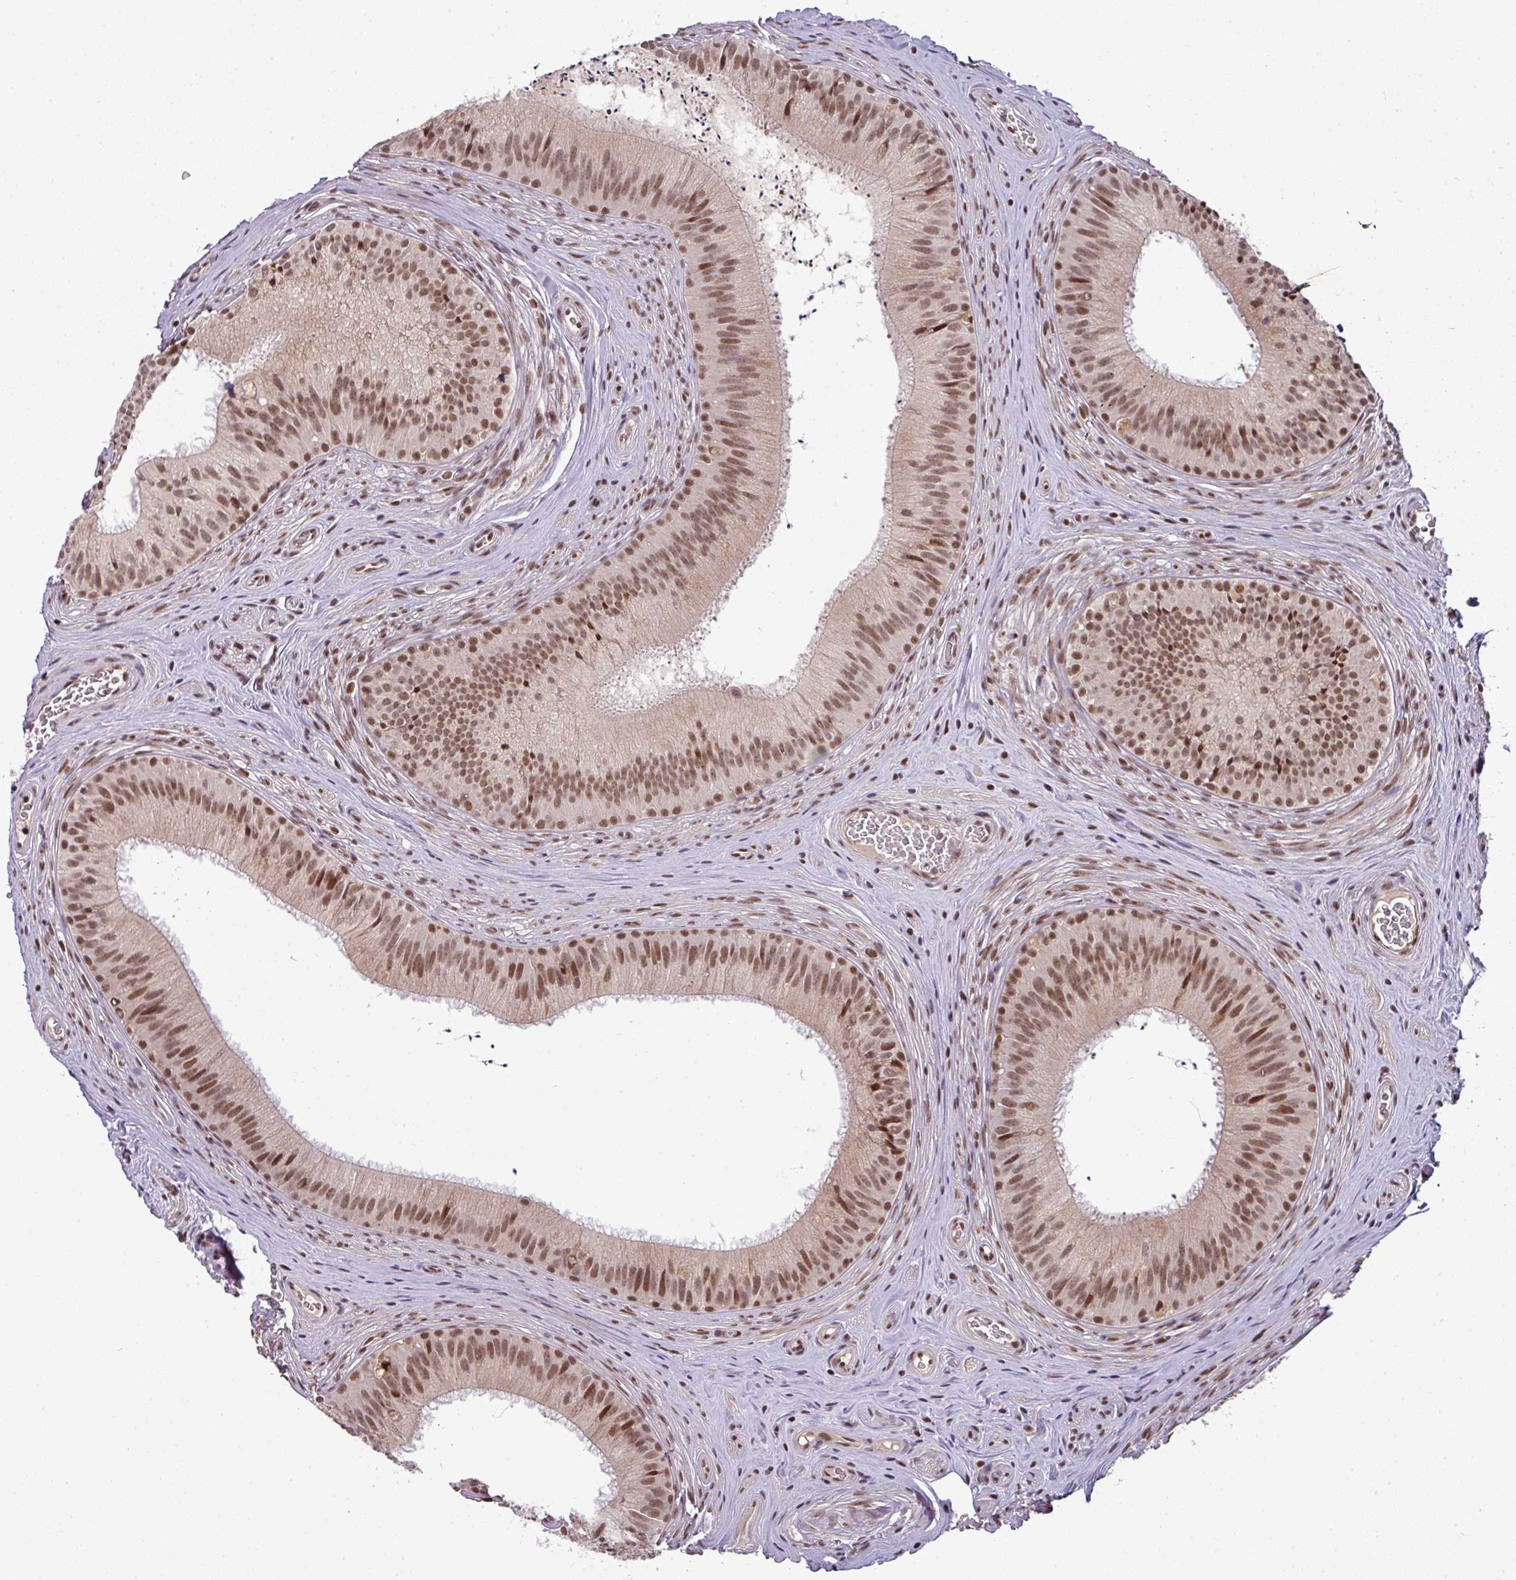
{"staining": {"intensity": "strong", "quantity": ">75%", "location": "nuclear"}, "tissue": "epididymis", "cell_type": "Glandular cells", "image_type": "normal", "snomed": [{"axis": "morphology", "description": "Normal tissue, NOS"}, {"axis": "topography", "description": "Epididymis"}], "caption": "An image showing strong nuclear expression in about >75% of glandular cells in normal epididymis, as visualized by brown immunohistochemical staining.", "gene": "CIC", "patient": {"sex": "male", "age": 24}}